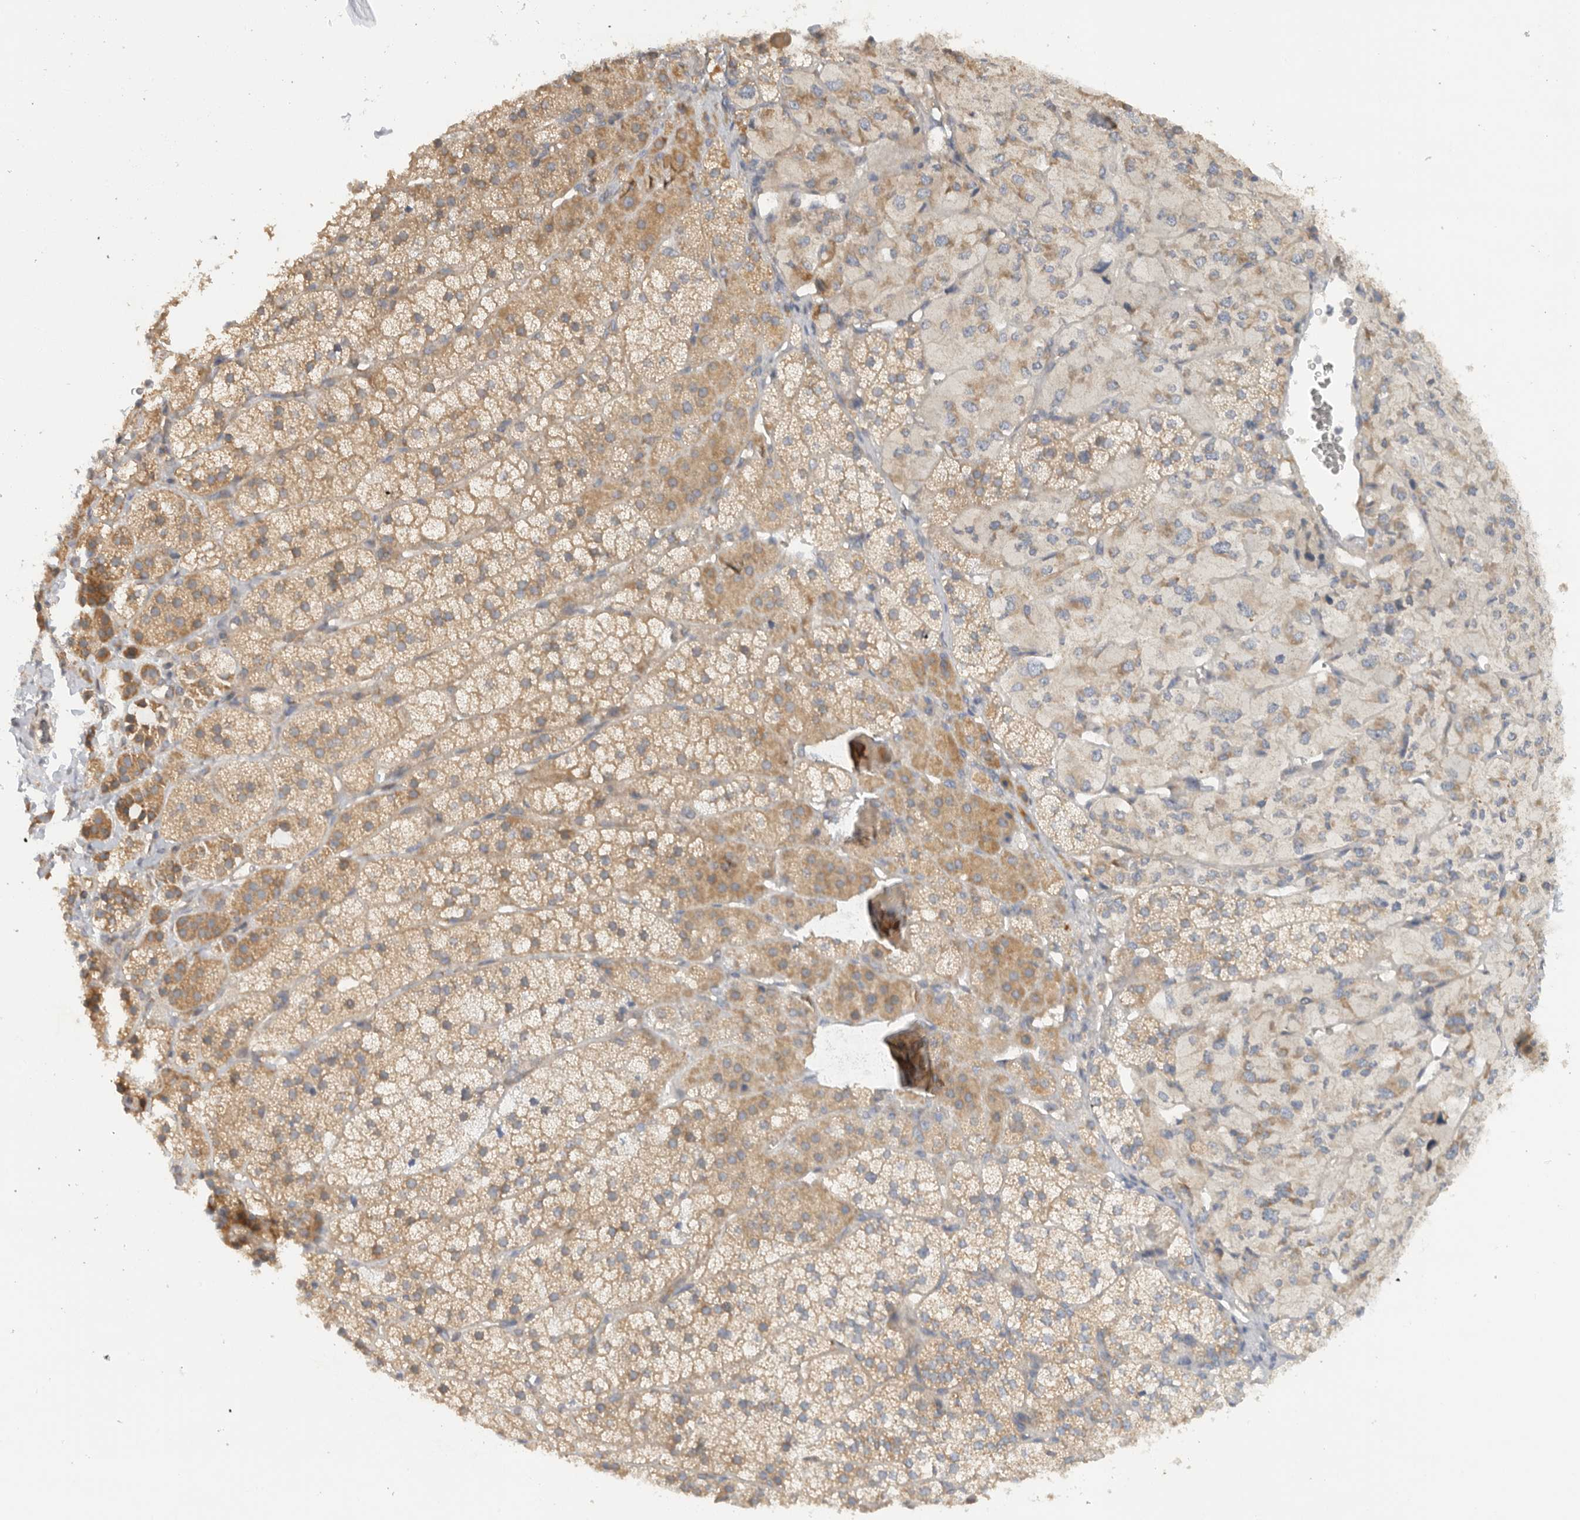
{"staining": {"intensity": "moderate", "quantity": "25%-75%", "location": "cytoplasmic/membranous"}, "tissue": "adrenal gland", "cell_type": "Glandular cells", "image_type": "normal", "snomed": [{"axis": "morphology", "description": "Normal tissue, NOS"}, {"axis": "topography", "description": "Adrenal gland"}], "caption": "The image exhibits staining of unremarkable adrenal gland, revealing moderate cytoplasmic/membranous protein positivity (brown color) within glandular cells.", "gene": "PUM1", "patient": {"sex": "female", "age": 44}}